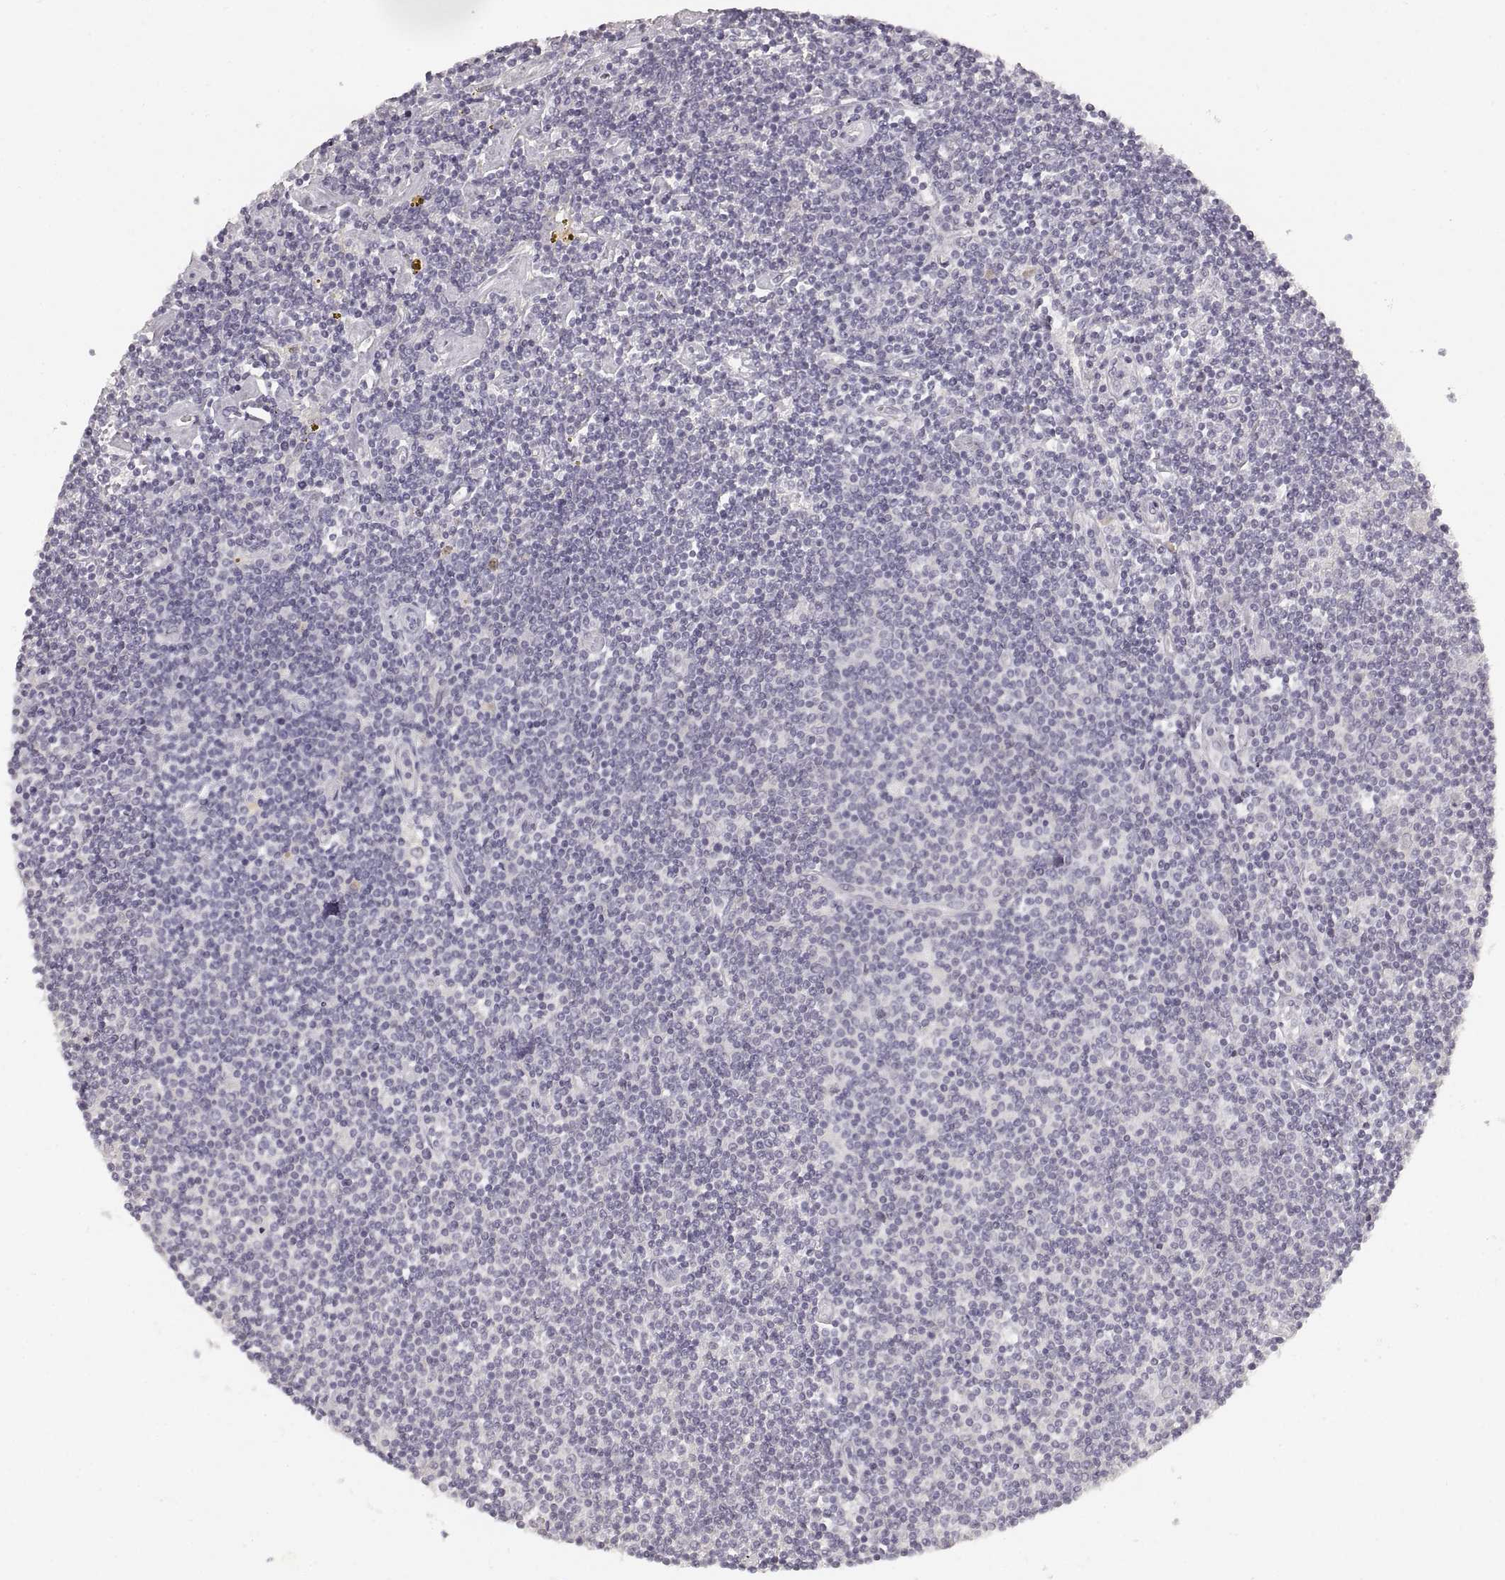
{"staining": {"intensity": "negative", "quantity": "none", "location": "none"}, "tissue": "lymphoma", "cell_type": "Tumor cells", "image_type": "cancer", "snomed": [{"axis": "morphology", "description": "Hodgkin's disease, NOS"}, {"axis": "topography", "description": "Lymph node"}], "caption": "There is no significant positivity in tumor cells of lymphoma. (Brightfield microscopy of DAB (3,3'-diaminobenzidine) immunohistochemistry (IHC) at high magnification).", "gene": "RUNDC3A", "patient": {"sex": "male", "age": 40}}